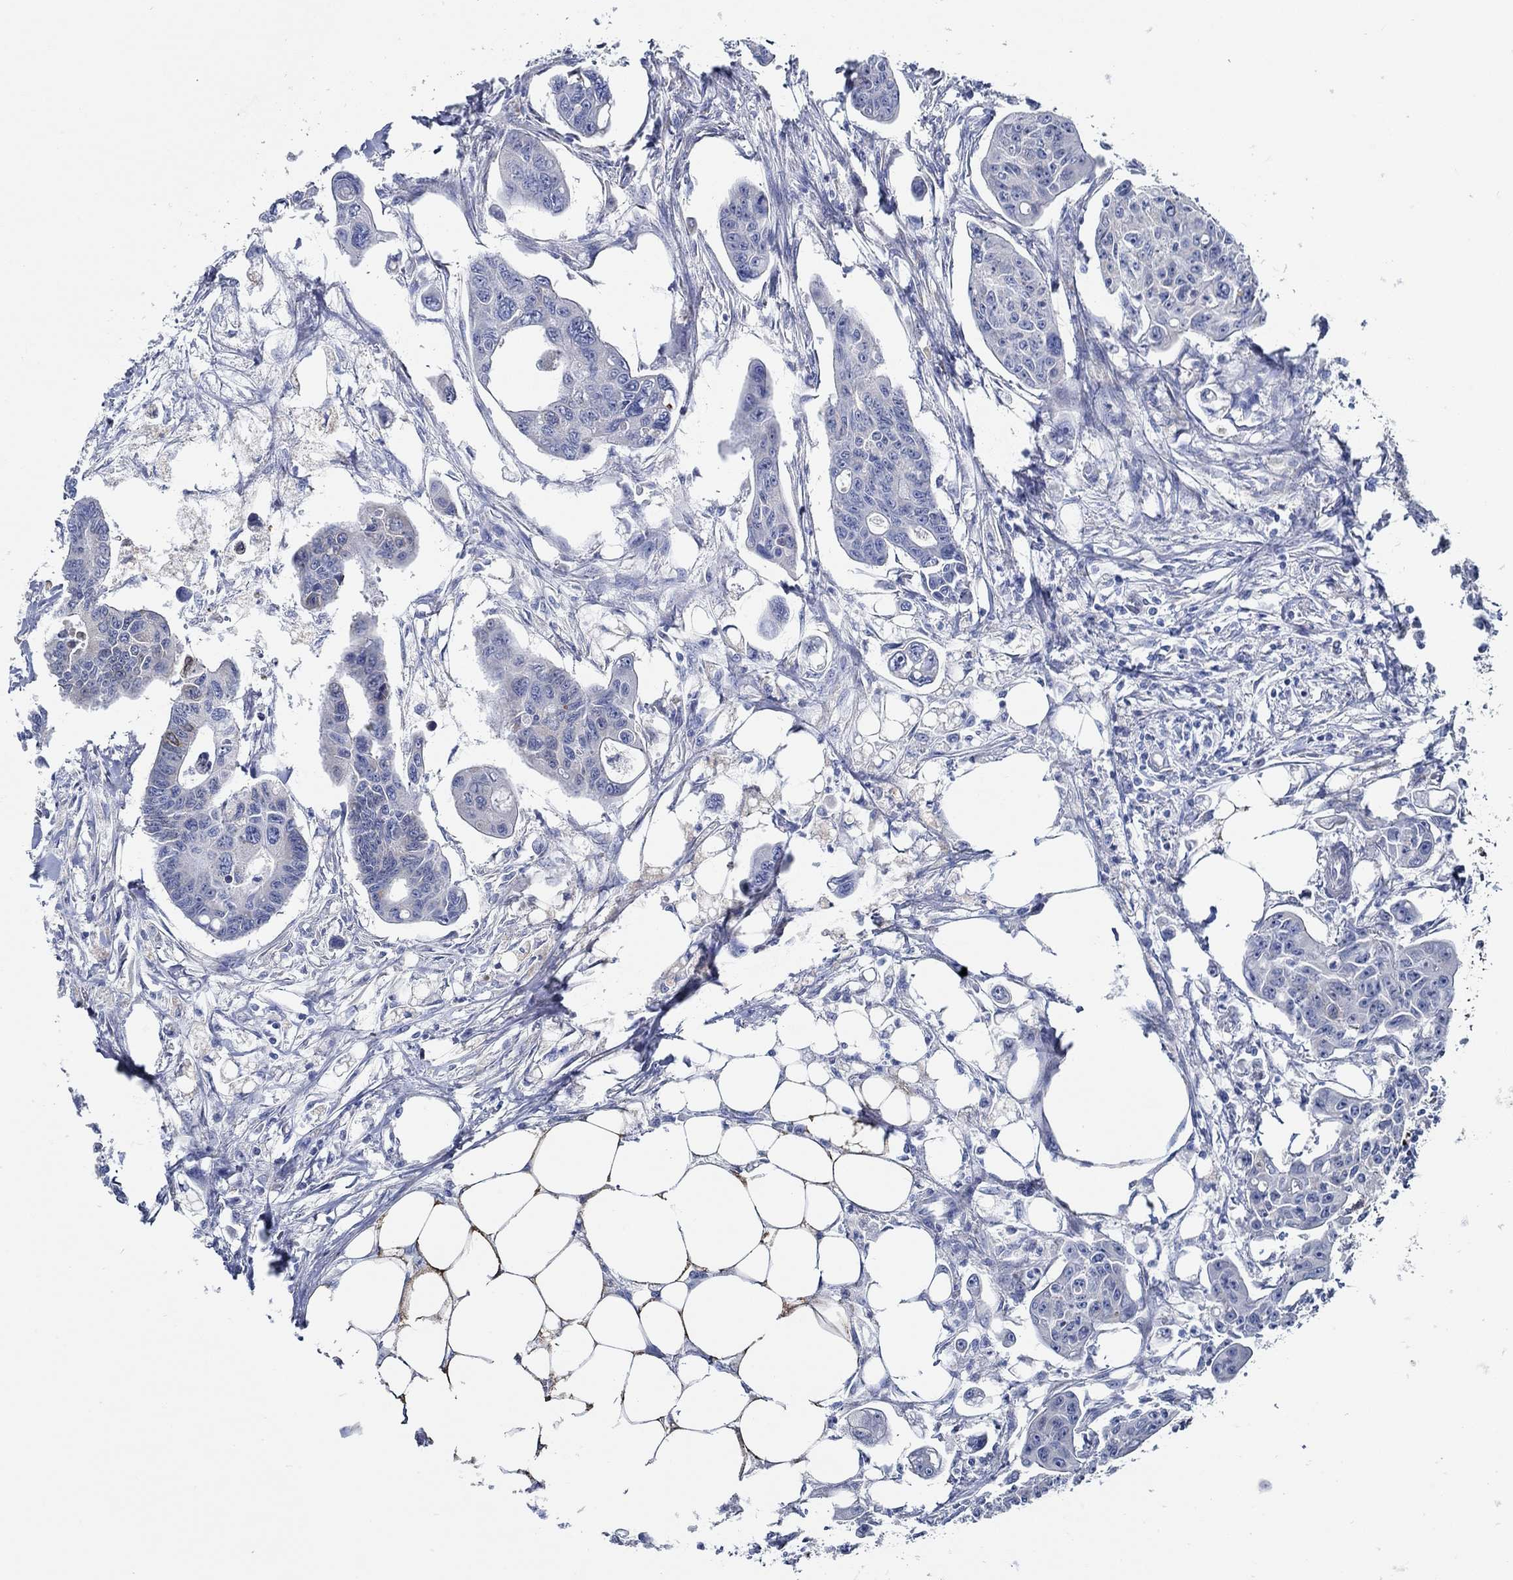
{"staining": {"intensity": "moderate", "quantity": "<25%", "location": "cytoplasmic/membranous"}, "tissue": "colorectal cancer", "cell_type": "Tumor cells", "image_type": "cancer", "snomed": [{"axis": "morphology", "description": "Adenocarcinoma, NOS"}, {"axis": "topography", "description": "Colon"}], "caption": "IHC (DAB (3,3'-diaminobenzidine)) staining of colorectal adenocarcinoma demonstrates moderate cytoplasmic/membranous protein expression in about <25% of tumor cells. (DAB (3,3'-diaminobenzidine) = brown stain, brightfield microscopy at high magnification).", "gene": "HECW2", "patient": {"sex": "male", "age": 70}}